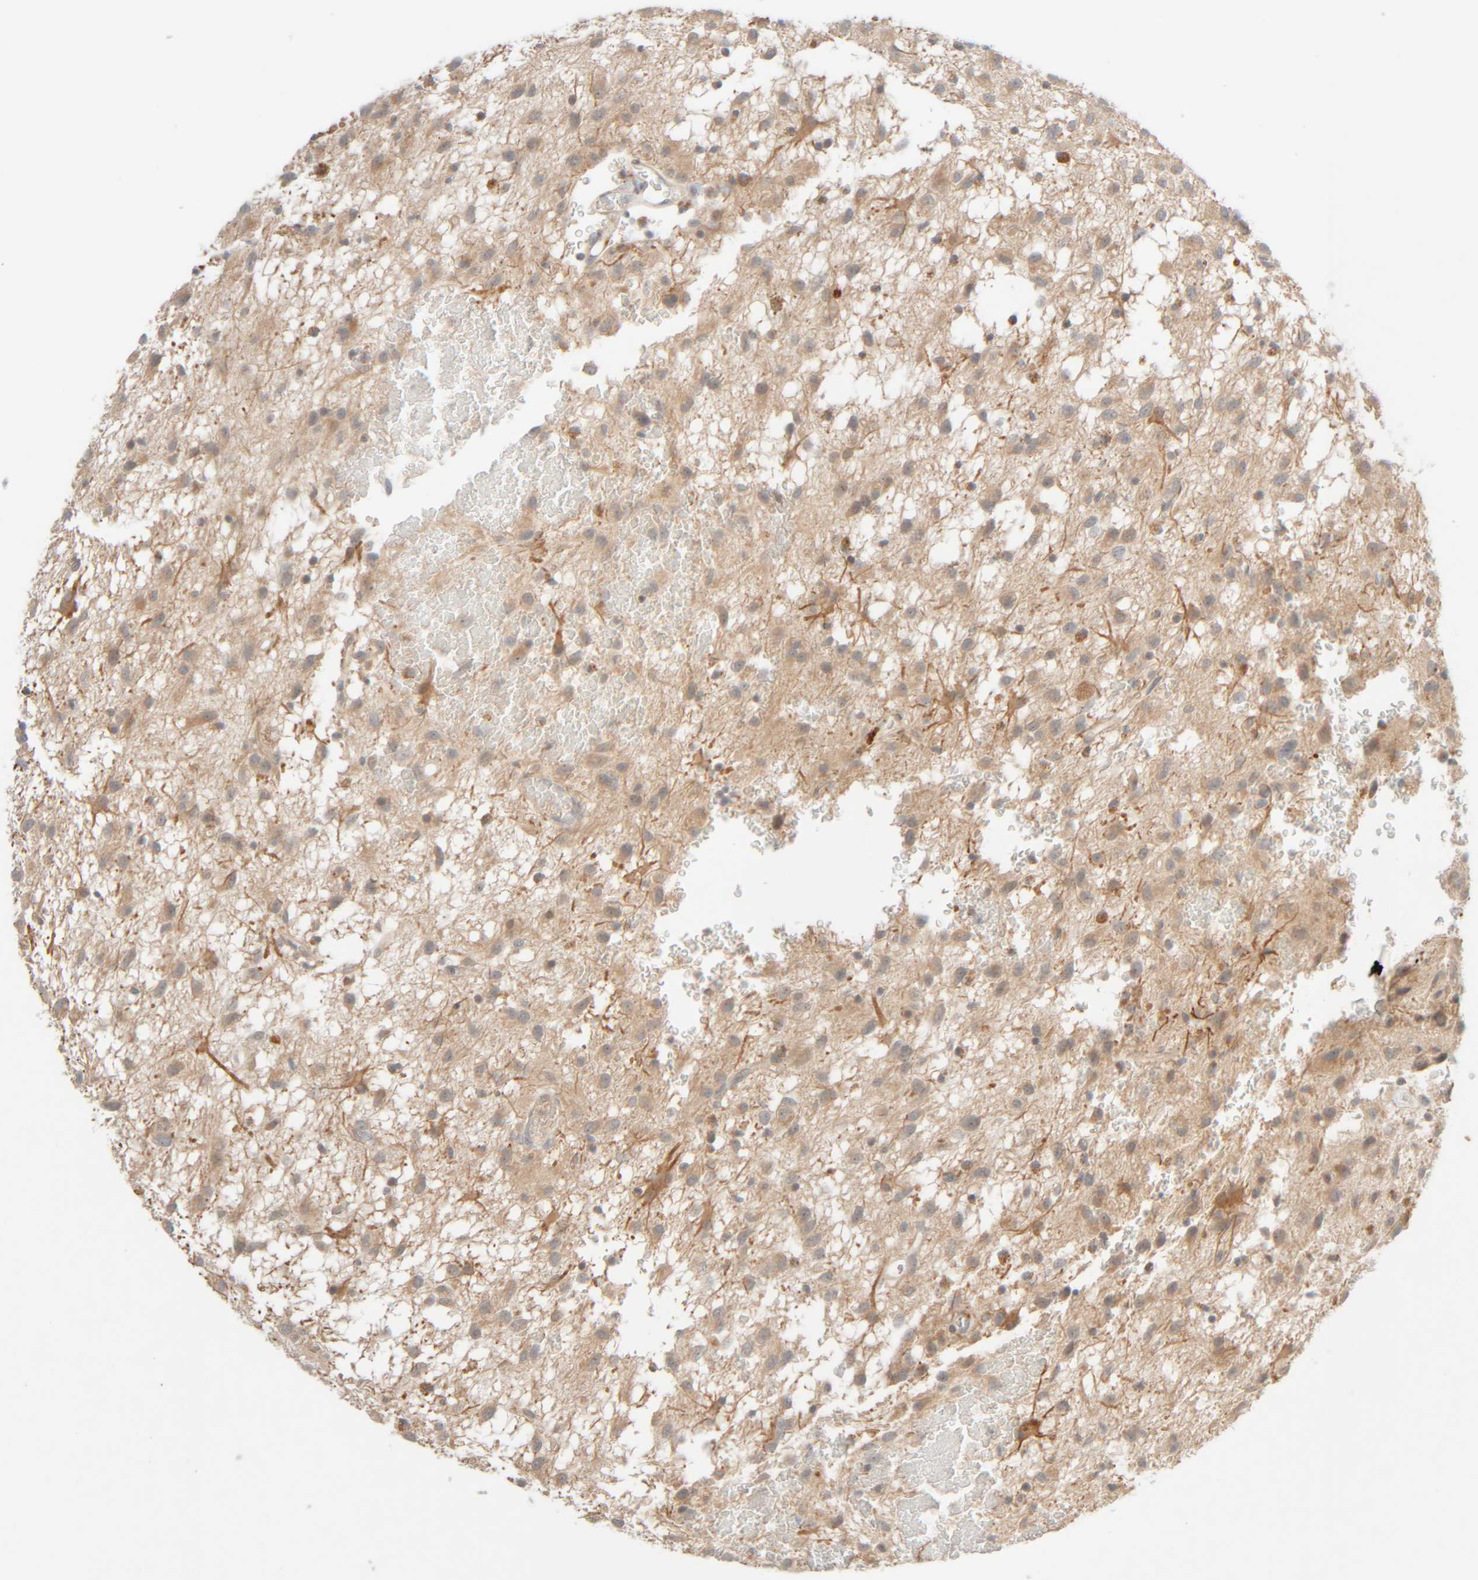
{"staining": {"intensity": "weak", "quantity": "25%-75%", "location": "cytoplasmic/membranous"}, "tissue": "glioma", "cell_type": "Tumor cells", "image_type": "cancer", "snomed": [{"axis": "morphology", "description": "Glioma, malignant, Low grade"}, {"axis": "topography", "description": "Brain"}], "caption": "This histopathology image displays immunohistochemistry staining of human malignant glioma (low-grade), with low weak cytoplasmic/membranous staining in approximately 25%-75% of tumor cells.", "gene": "CHKA", "patient": {"sex": "male", "age": 77}}